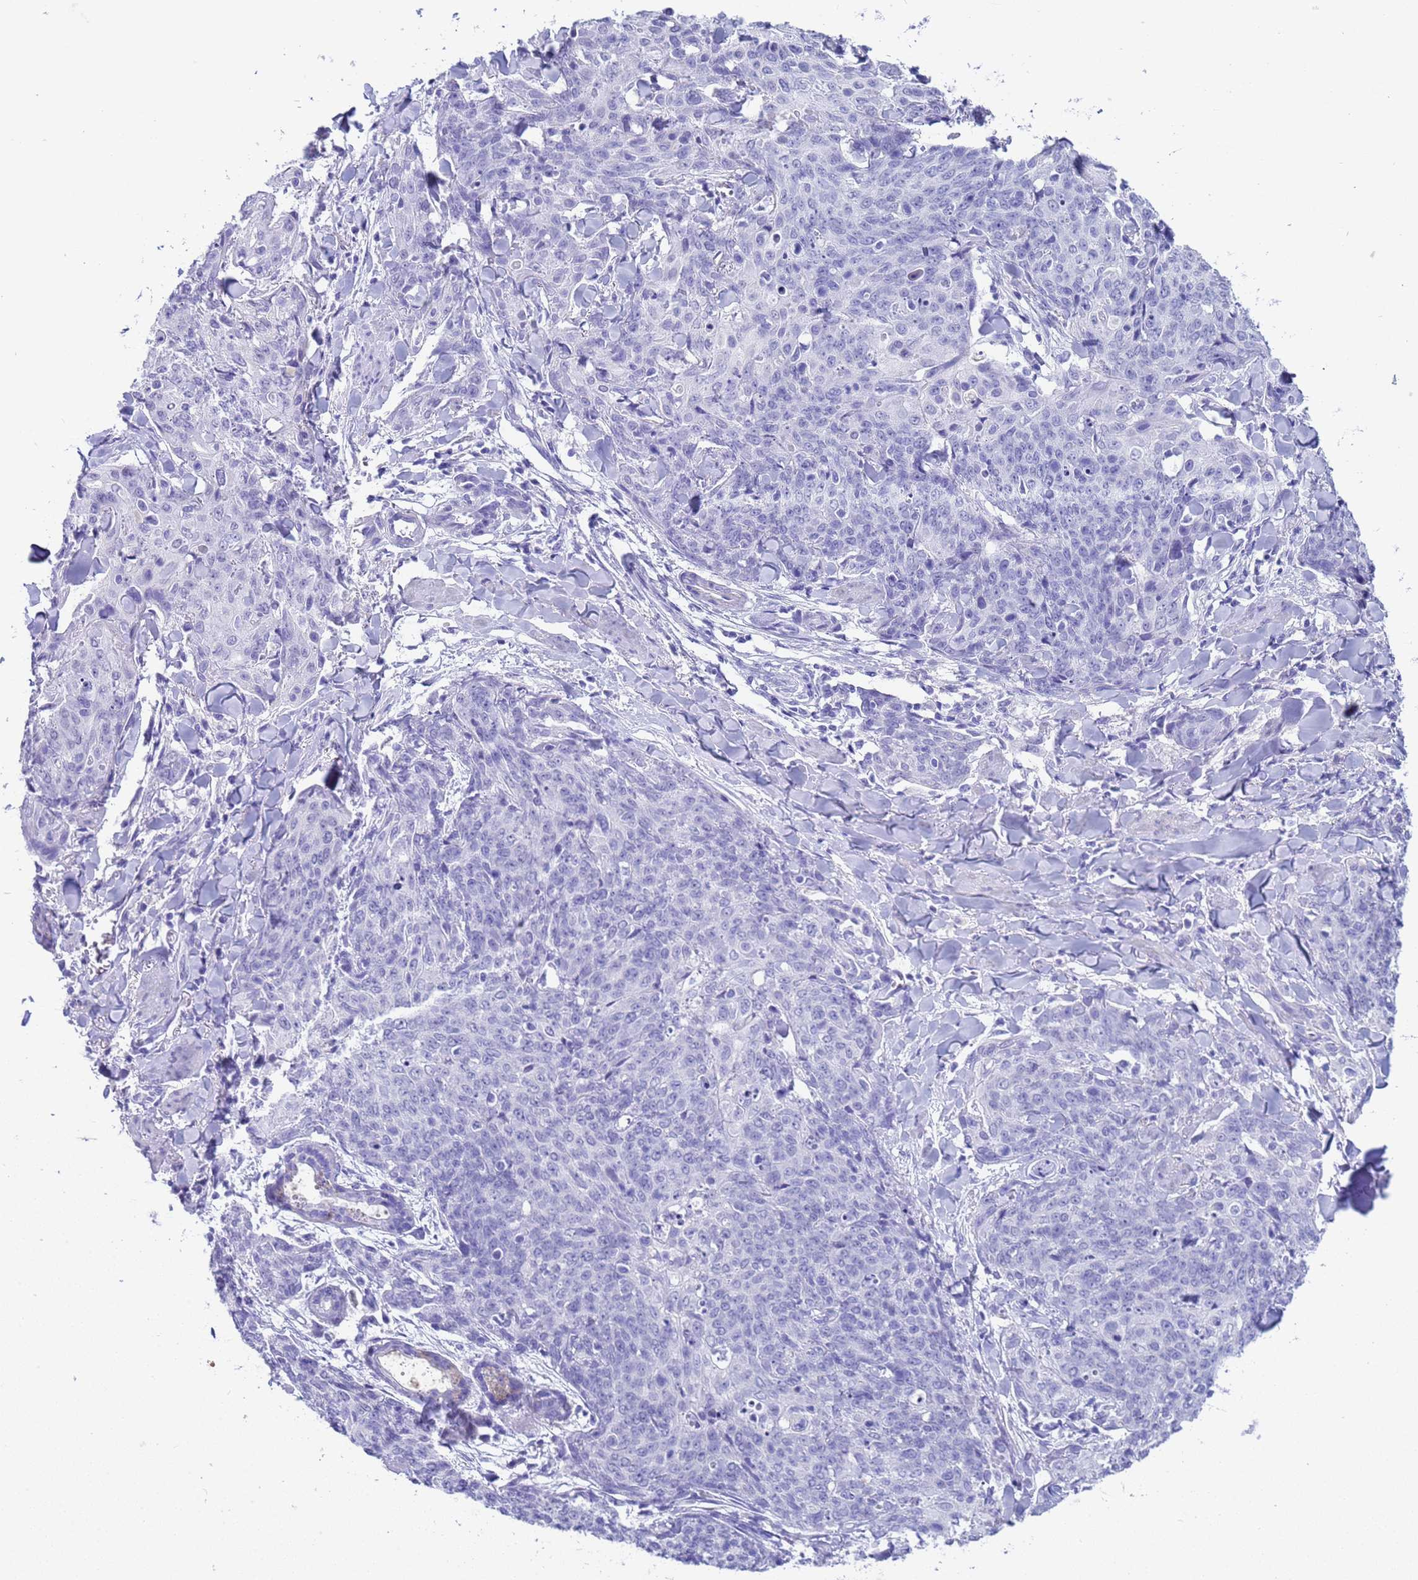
{"staining": {"intensity": "negative", "quantity": "none", "location": "none"}, "tissue": "skin cancer", "cell_type": "Tumor cells", "image_type": "cancer", "snomed": [{"axis": "morphology", "description": "Squamous cell carcinoma, NOS"}, {"axis": "topography", "description": "Skin"}, {"axis": "topography", "description": "Vulva"}], "caption": "A histopathology image of human squamous cell carcinoma (skin) is negative for staining in tumor cells.", "gene": "CKM", "patient": {"sex": "female", "age": 85}}